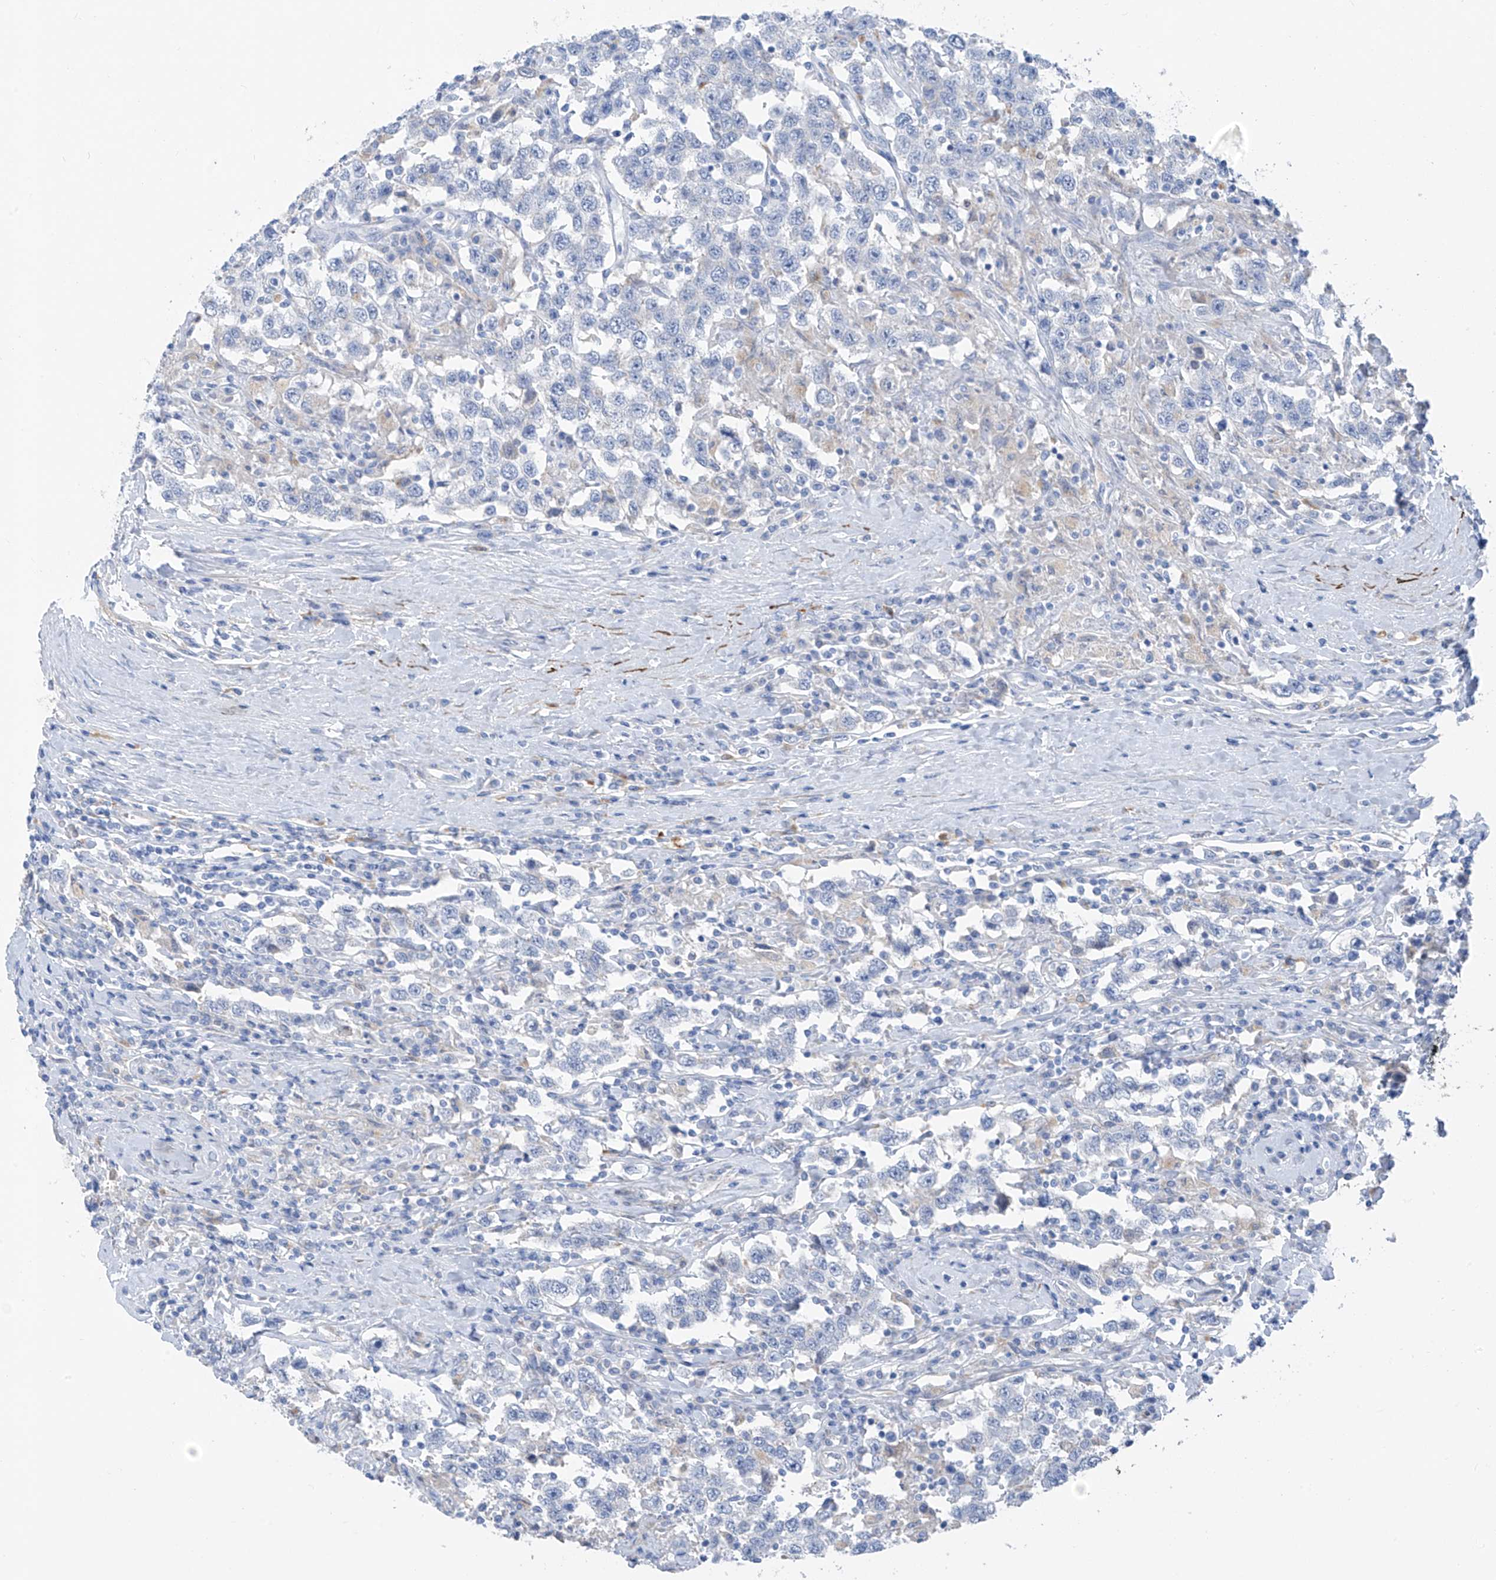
{"staining": {"intensity": "negative", "quantity": "none", "location": "none"}, "tissue": "testis cancer", "cell_type": "Tumor cells", "image_type": "cancer", "snomed": [{"axis": "morphology", "description": "Seminoma, NOS"}, {"axis": "topography", "description": "Testis"}], "caption": "High magnification brightfield microscopy of testis cancer (seminoma) stained with DAB (3,3'-diaminobenzidine) (brown) and counterstained with hematoxylin (blue): tumor cells show no significant staining. (Immunohistochemistry (ihc), brightfield microscopy, high magnification).", "gene": "GLMP", "patient": {"sex": "male", "age": 41}}